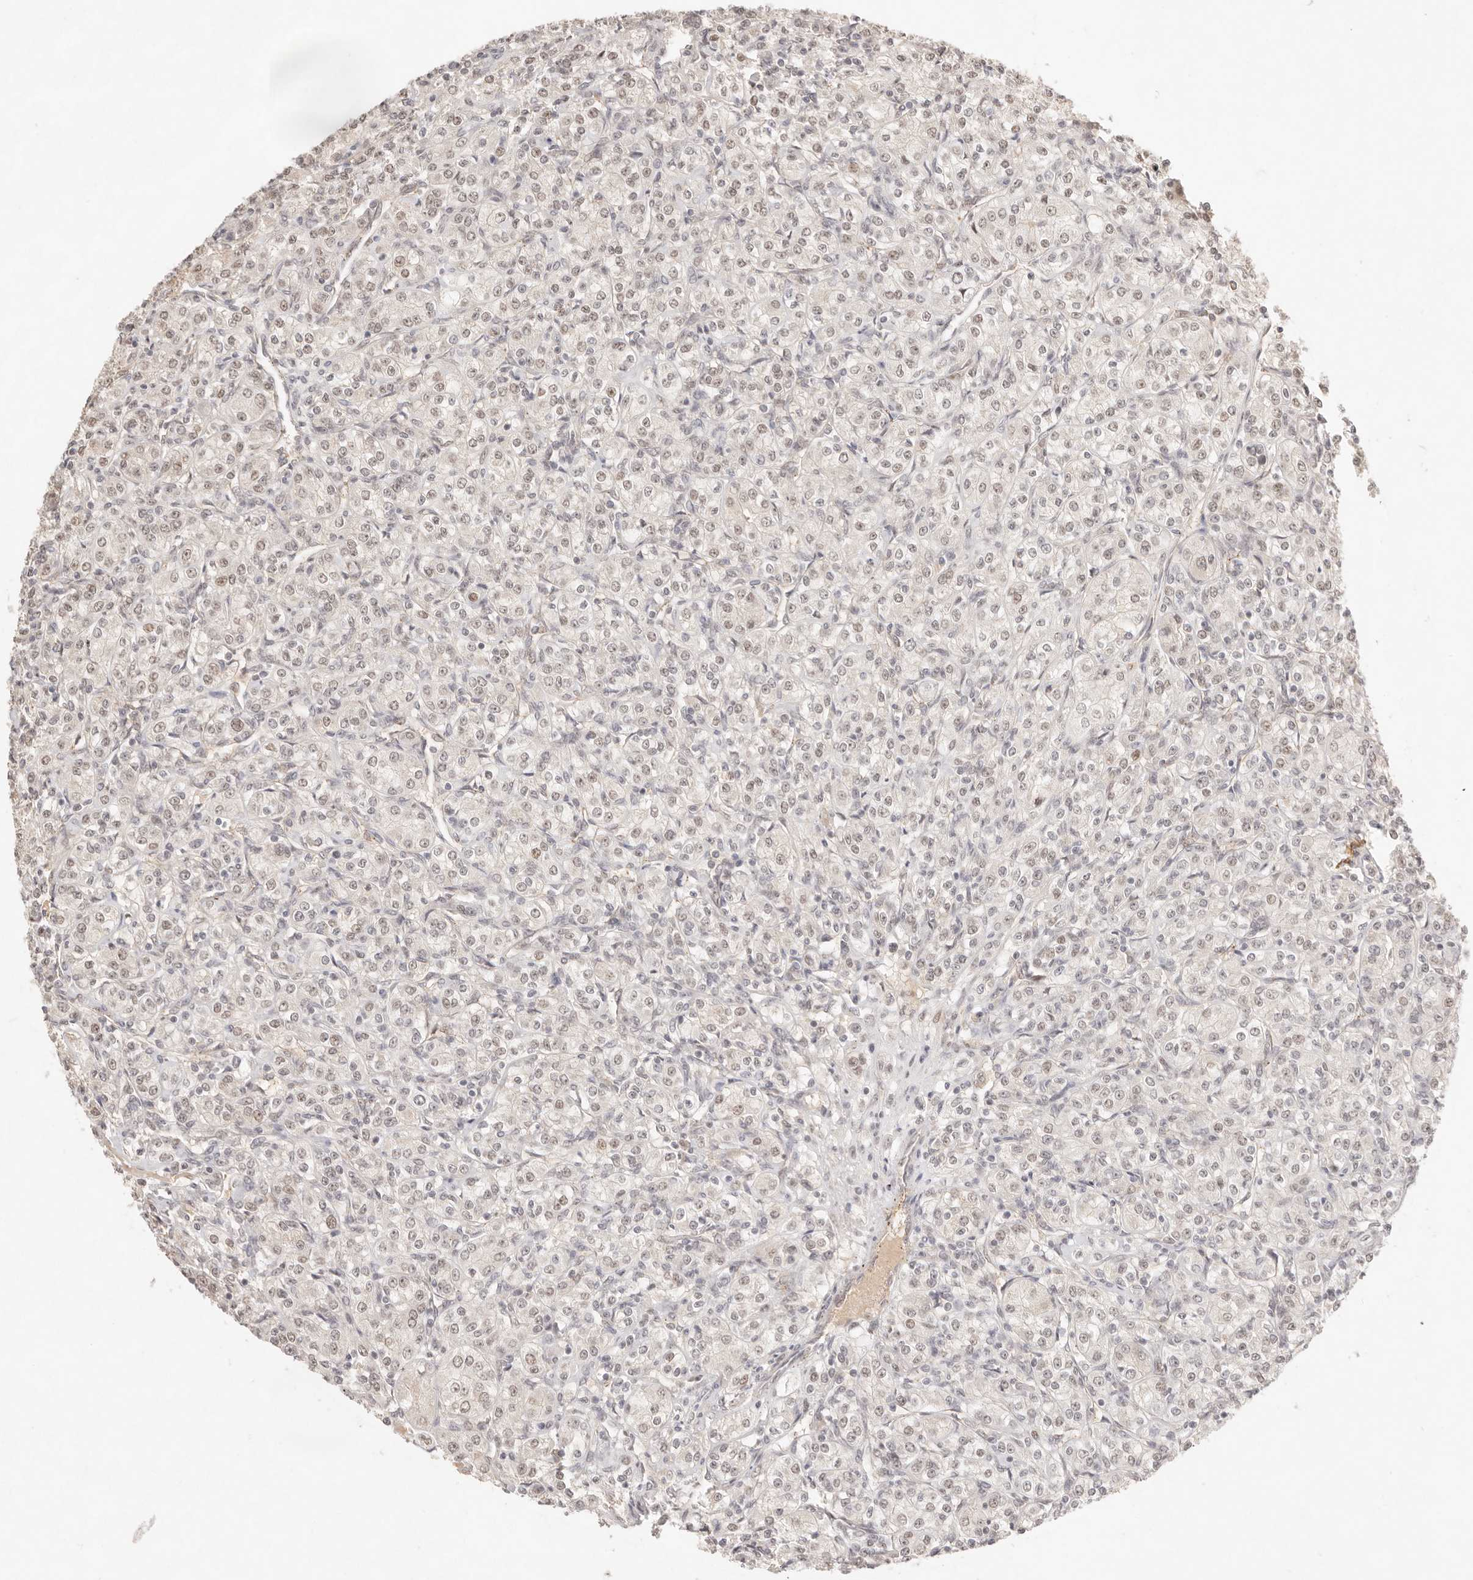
{"staining": {"intensity": "weak", "quantity": ">75%", "location": "nuclear"}, "tissue": "renal cancer", "cell_type": "Tumor cells", "image_type": "cancer", "snomed": [{"axis": "morphology", "description": "Adenocarcinoma, NOS"}, {"axis": "topography", "description": "Kidney"}], "caption": "Protein analysis of adenocarcinoma (renal) tissue demonstrates weak nuclear positivity in approximately >75% of tumor cells.", "gene": "MEP1A", "patient": {"sex": "male", "age": 77}}